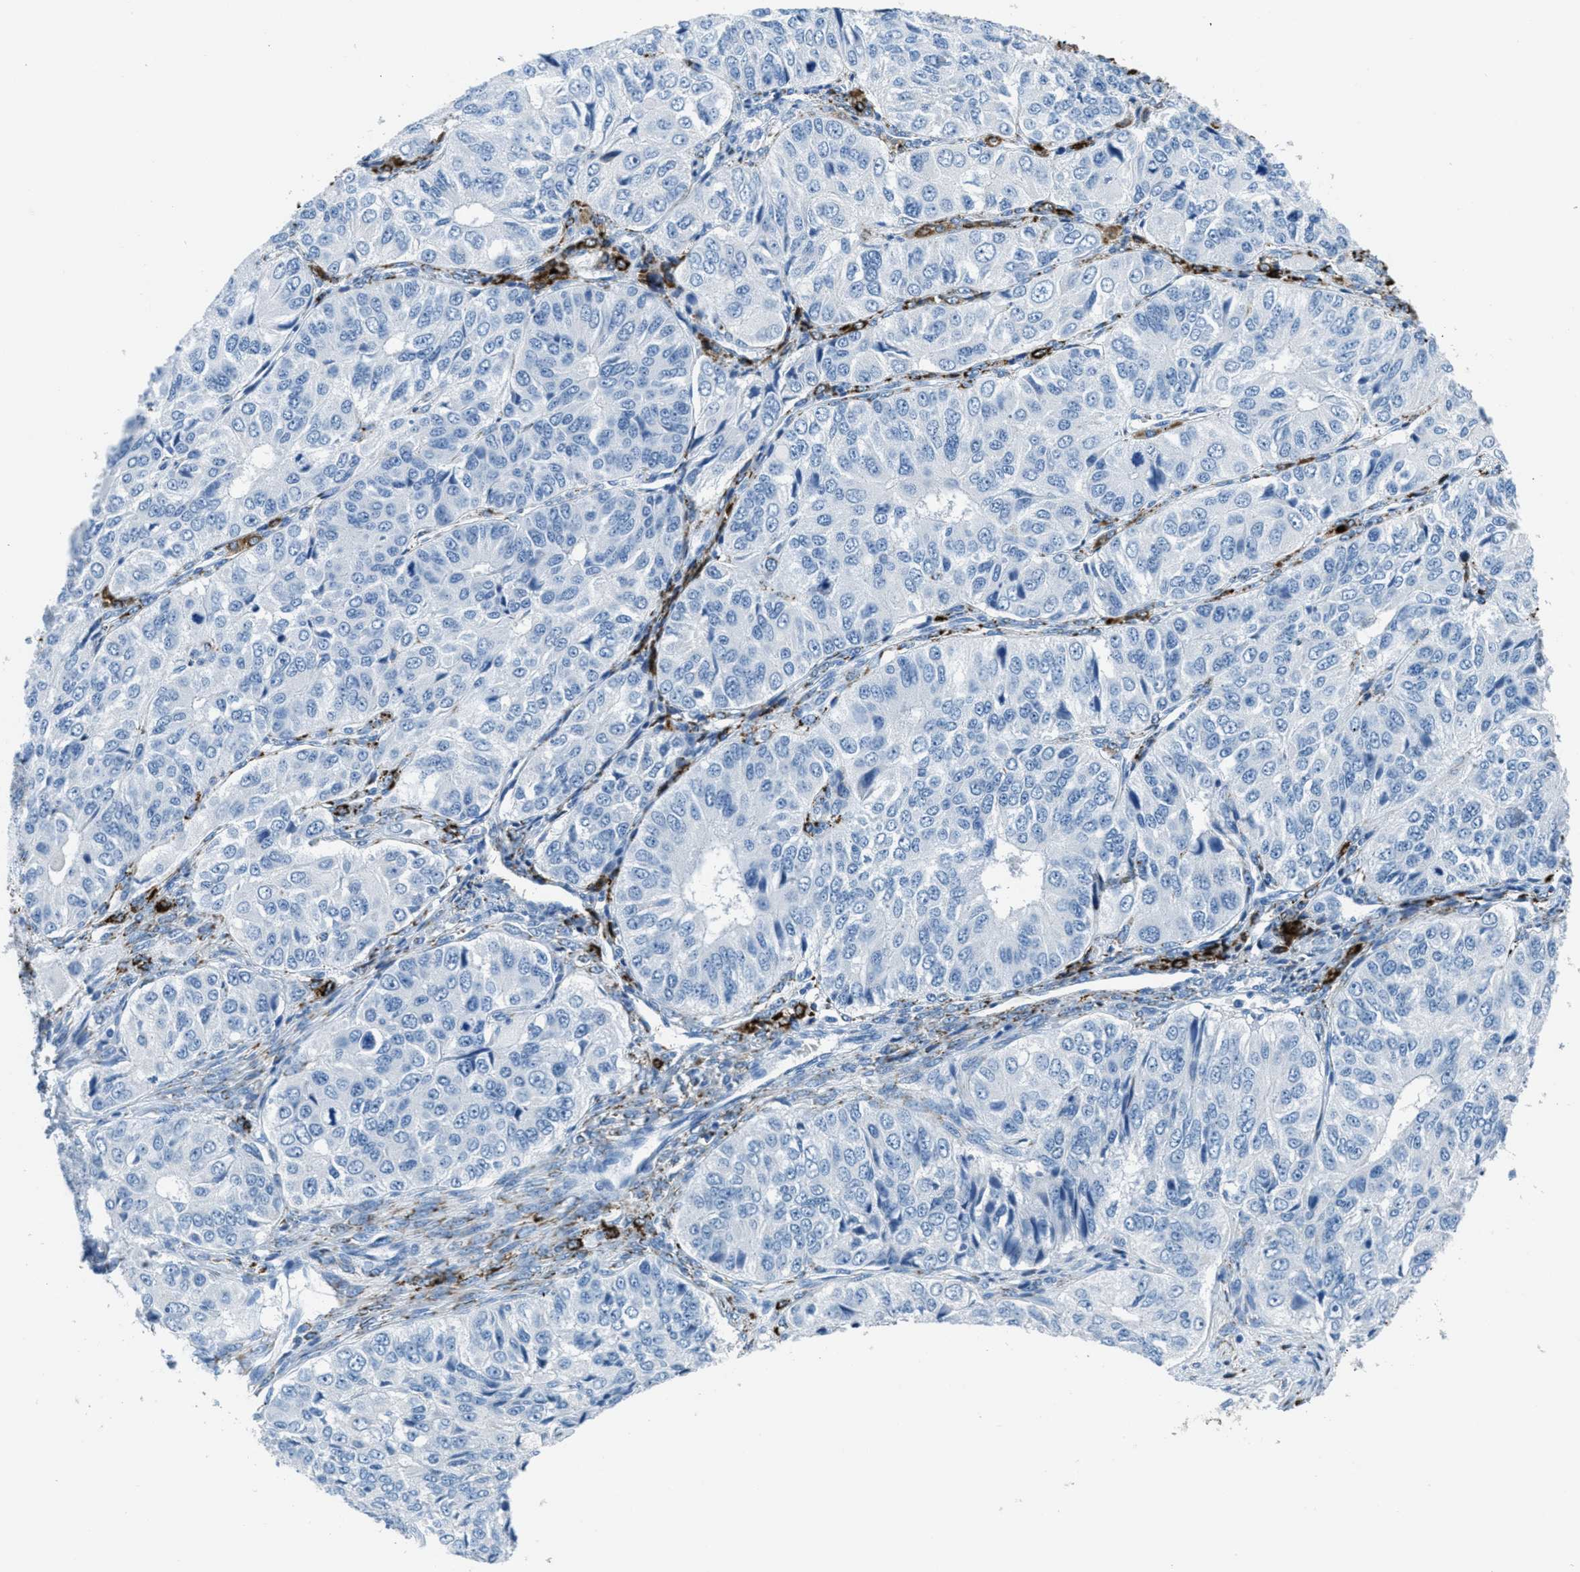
{"staining": {"intensity": "negative", "quantity": "none", "location": "none"}, "tissue": "ovarian cancer", "cell_type": "Tumor cells", "image_type": "cancer", "snomed": [{"axis": "morphology", "description": "Carcinoma, endometroid"}, {"axis": "topography", "description": "Ovary"}], "caption": "Immunohistochemistry of ovarian cancer (endometroid carcinoma) displays no positivity in tumor cells. (Brightfield microscopy of DAB (3,3'-diaminobenzidine) immunohistochemistry at high magnification).", "gene": "MGARP", "patient": {"sex": "female", "age": 51}}